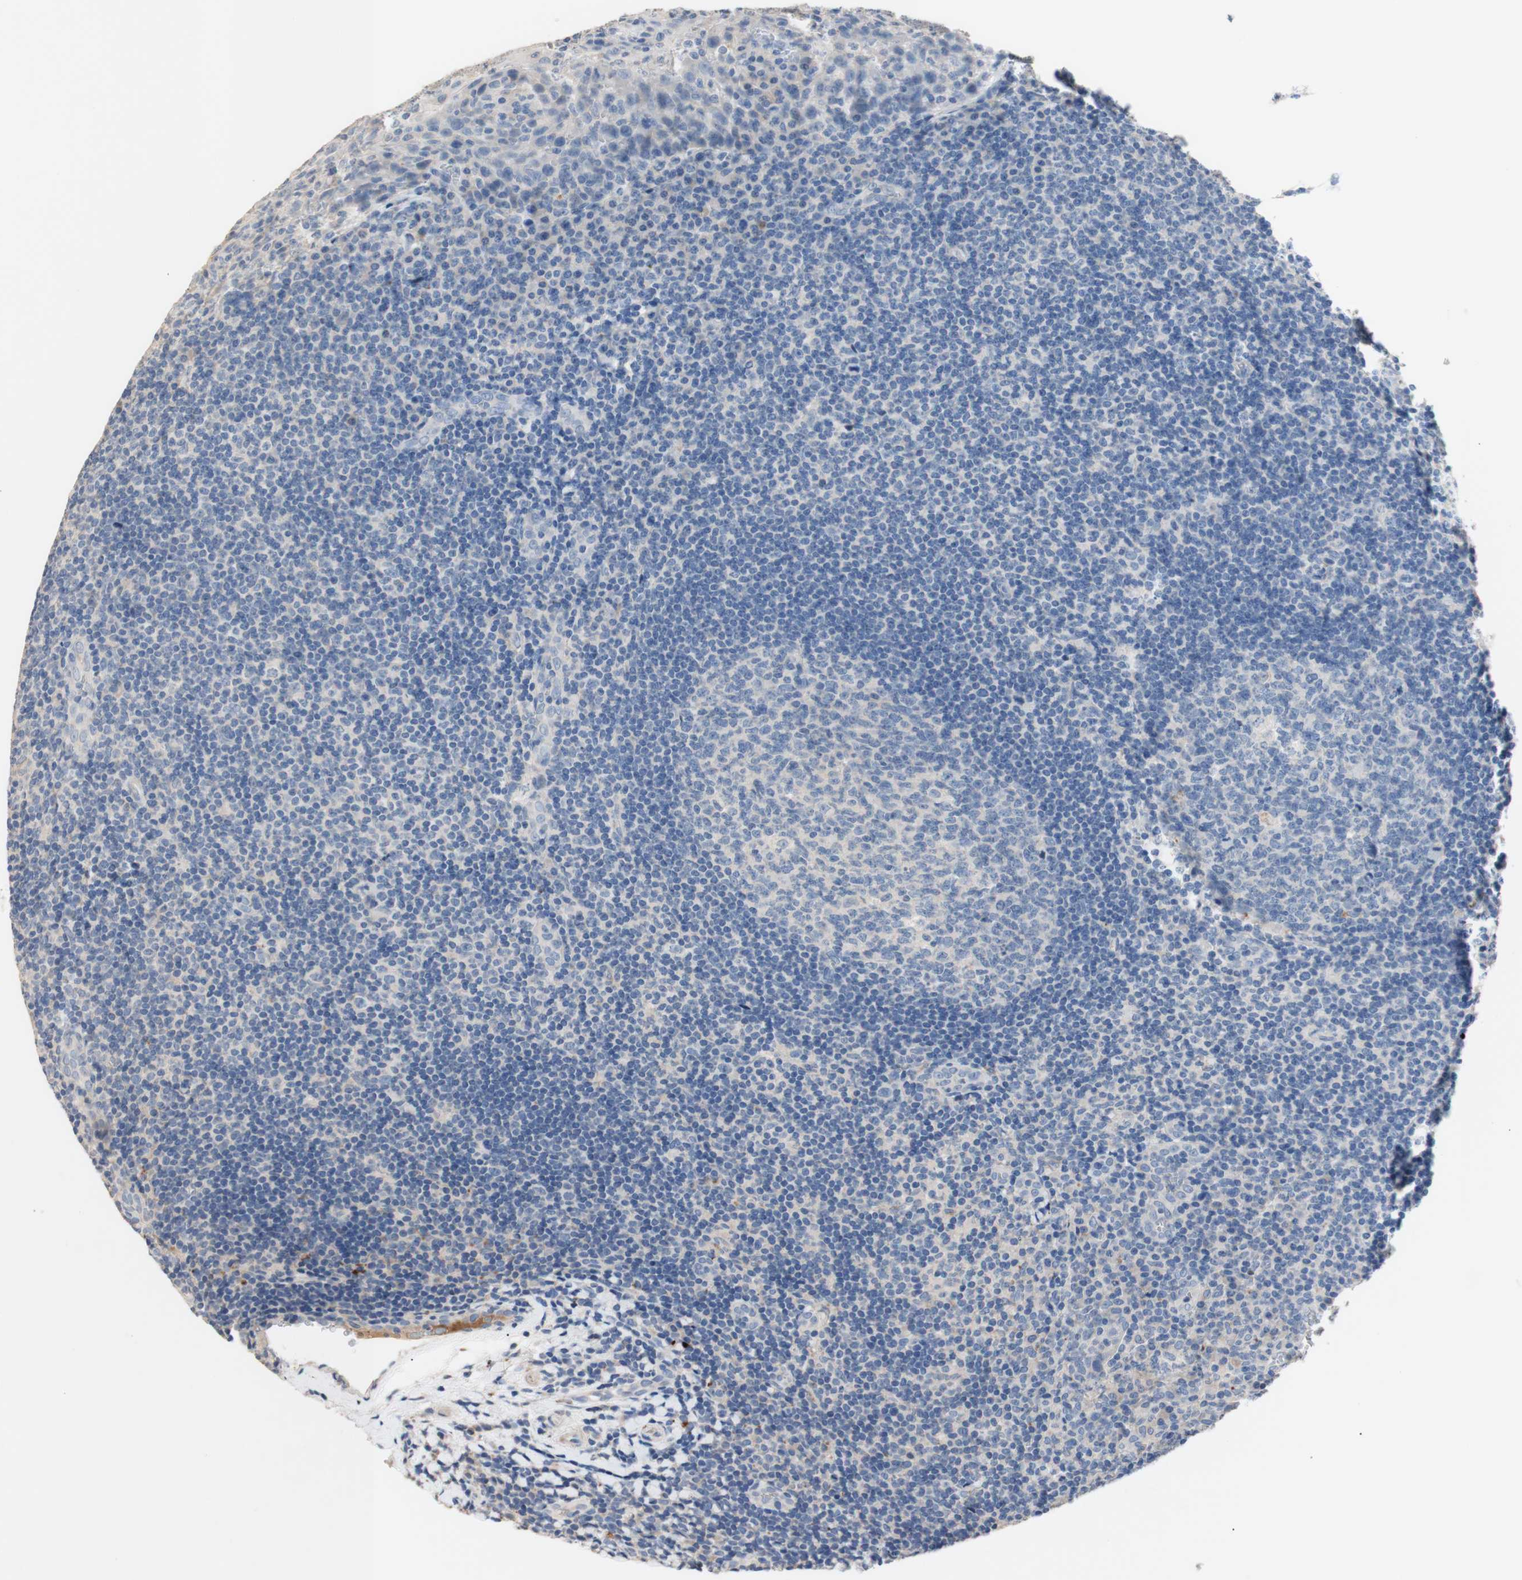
{"staining": {"intensity": "negative", "quantity": "none", "location": "none"}, "tissue": "tonsil", "cell_type": "Germinal center cells", "image_type": "normal", "snomed": [{"axis": "morphology", "description": "Normal tissue, NOS"}, {"axis": "topography", "description": "Tonsil"}], "caption": "Tonsil stained for a protein using IHC exhibits no staining germinal center cells.", "gene": "CDON", "patient": {"sex": "male", "age": 37}}